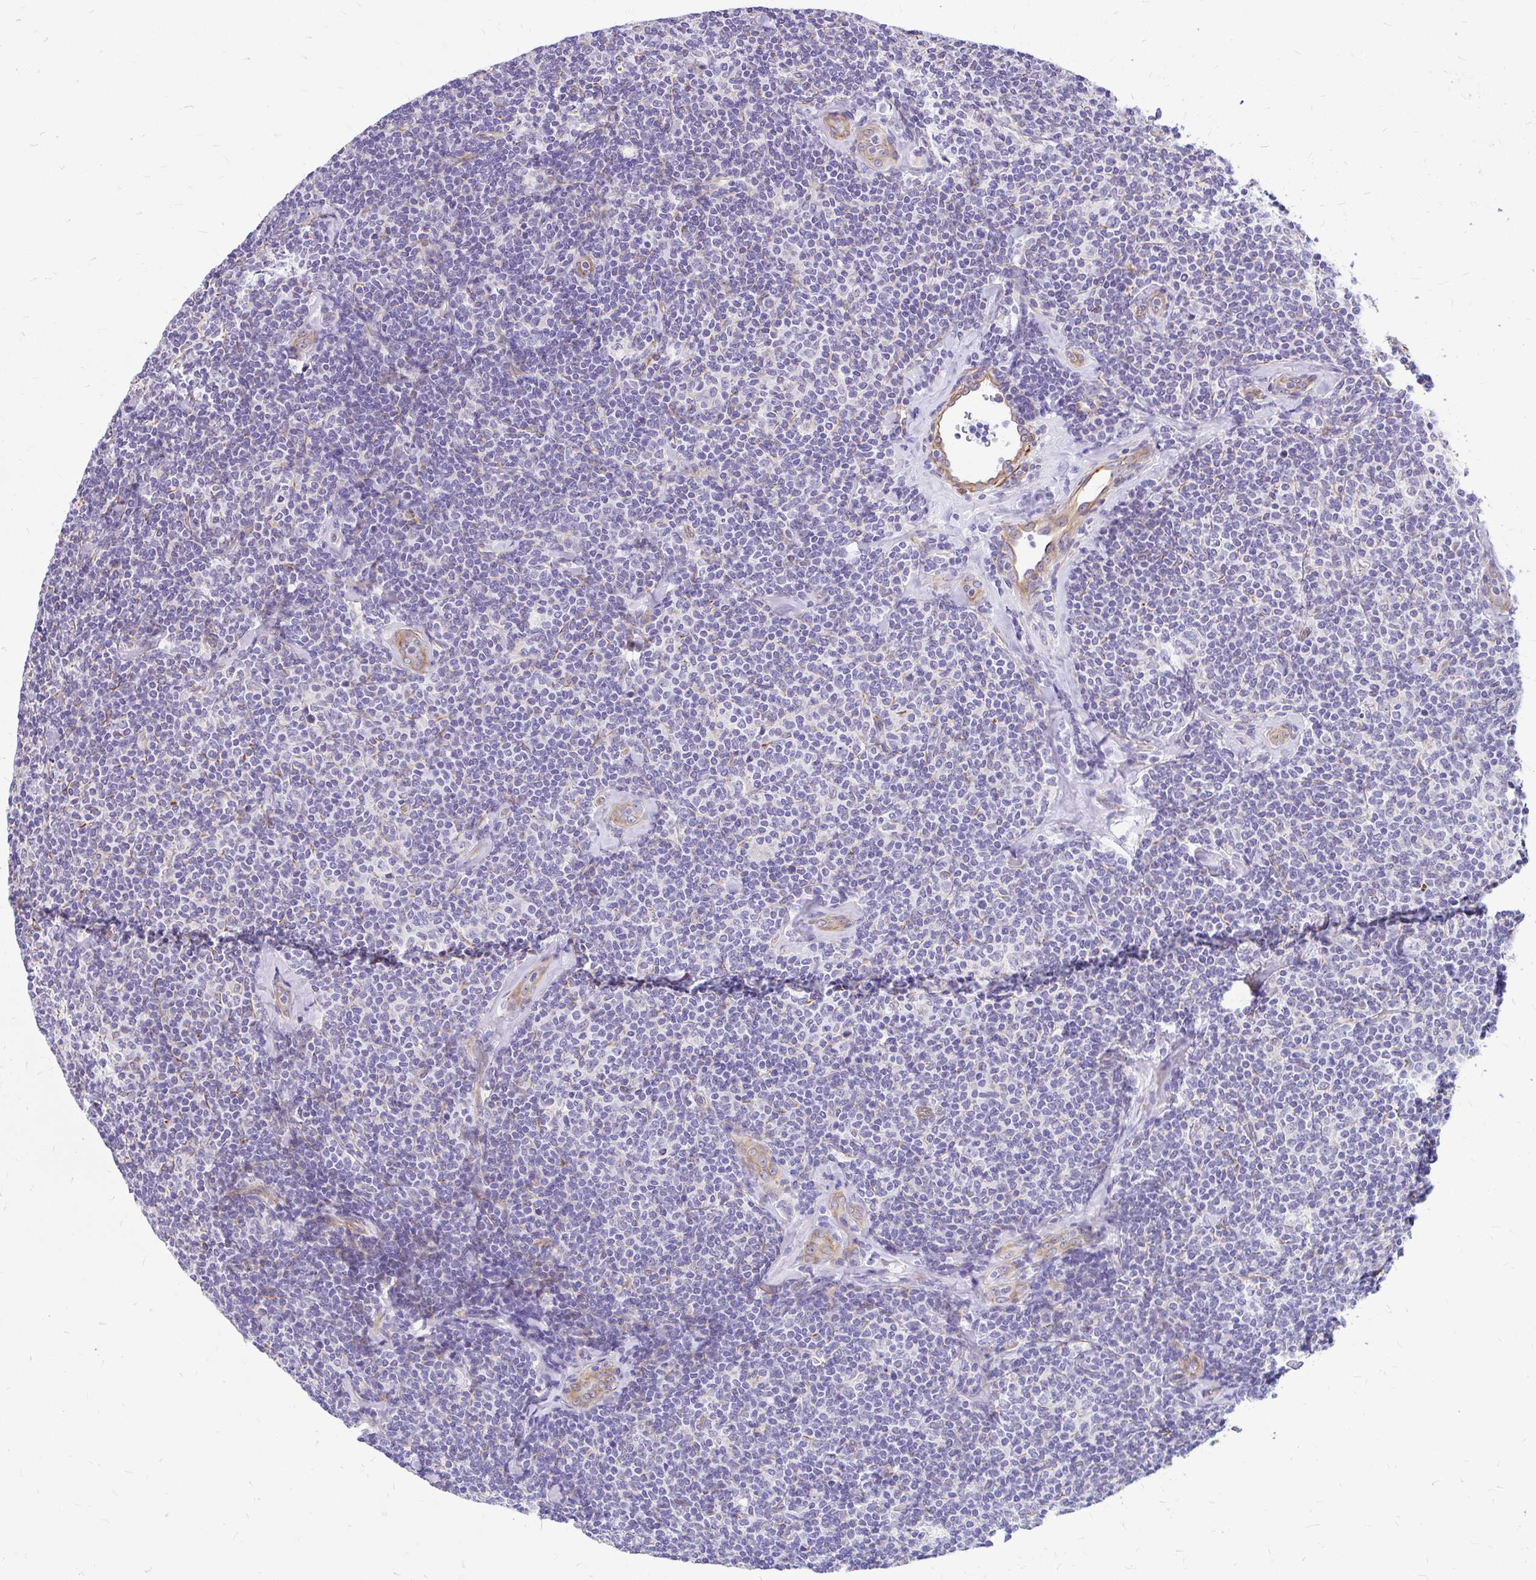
{"staining": {"intensity": "negative", "quantity": "none", "location": "none"}, "tissue": "lymphoma", "cell_type": "Tumor cells", "image_type": "cancer", "snomed": [{"axis": "morphology", "description": "Malignant lymphoma, non-Hodgkin's type, Low grade"}, {"axis": "topography", "description": "Lymph node"}], "caption": "Tumor cells are negative for protein expression in human malignant lymphoma, non-Hodgkin's type (low-grade).", "gene": "FAM83C", "patient": {"sex": "female", "age": 56}}